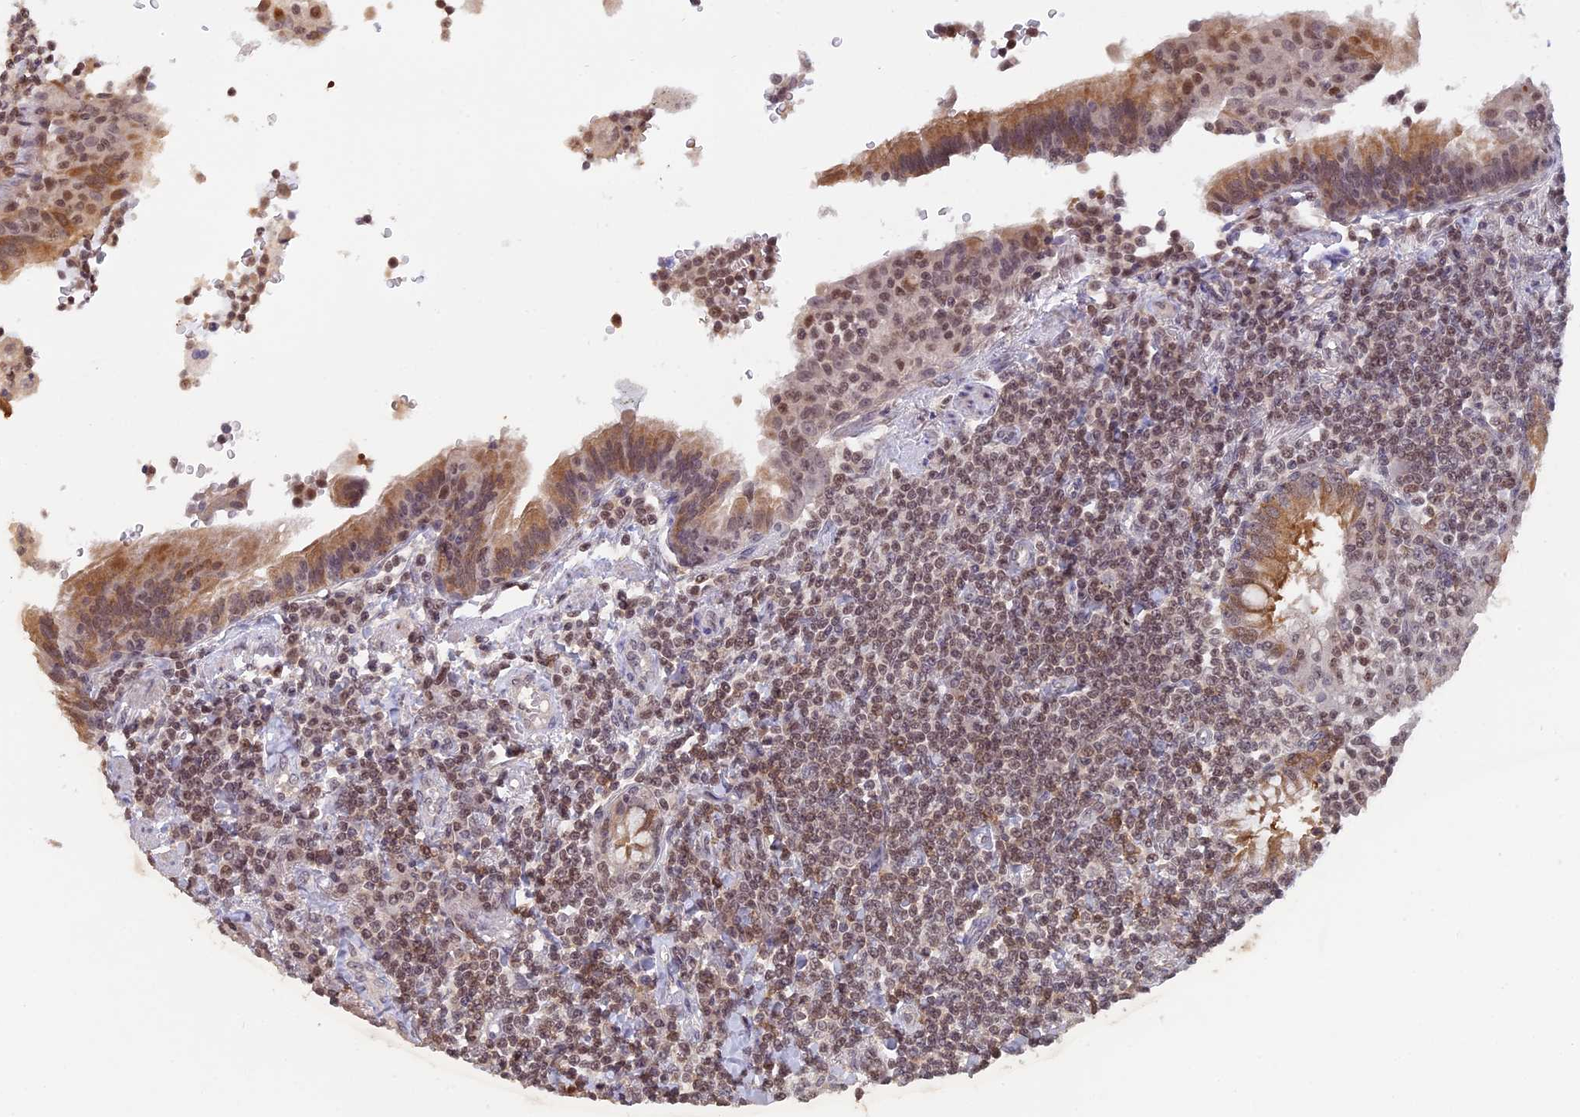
{"staining": {"intensity": "moderate", "quantity": "25%-75%", "location": "nuclear"}, "tissue": "lymphoma", "cell_type": "Tumor cells", "image_type": "cancer", "snomed": [{"axis": "morphology", "description": "Malignant lymphoma, non-Hodgkin's type, Low grade"}, {"axis": "topography", "description": "Lung"}], "caption": "An immunohistochemistry (IHC) photomicrograph of tumor tissue is shown. Protein staining in brown highlights moderate nuclear positivity in malignant lymphoma, non-Hodgkin's type (low-grade) within tumor cells. (DAB (3,3'-diaminobenzidine) = brown stain, brightfield microscopy at high magnification).", "gene": "RFC5", "patient": {"sex": "female", "age": 71}}